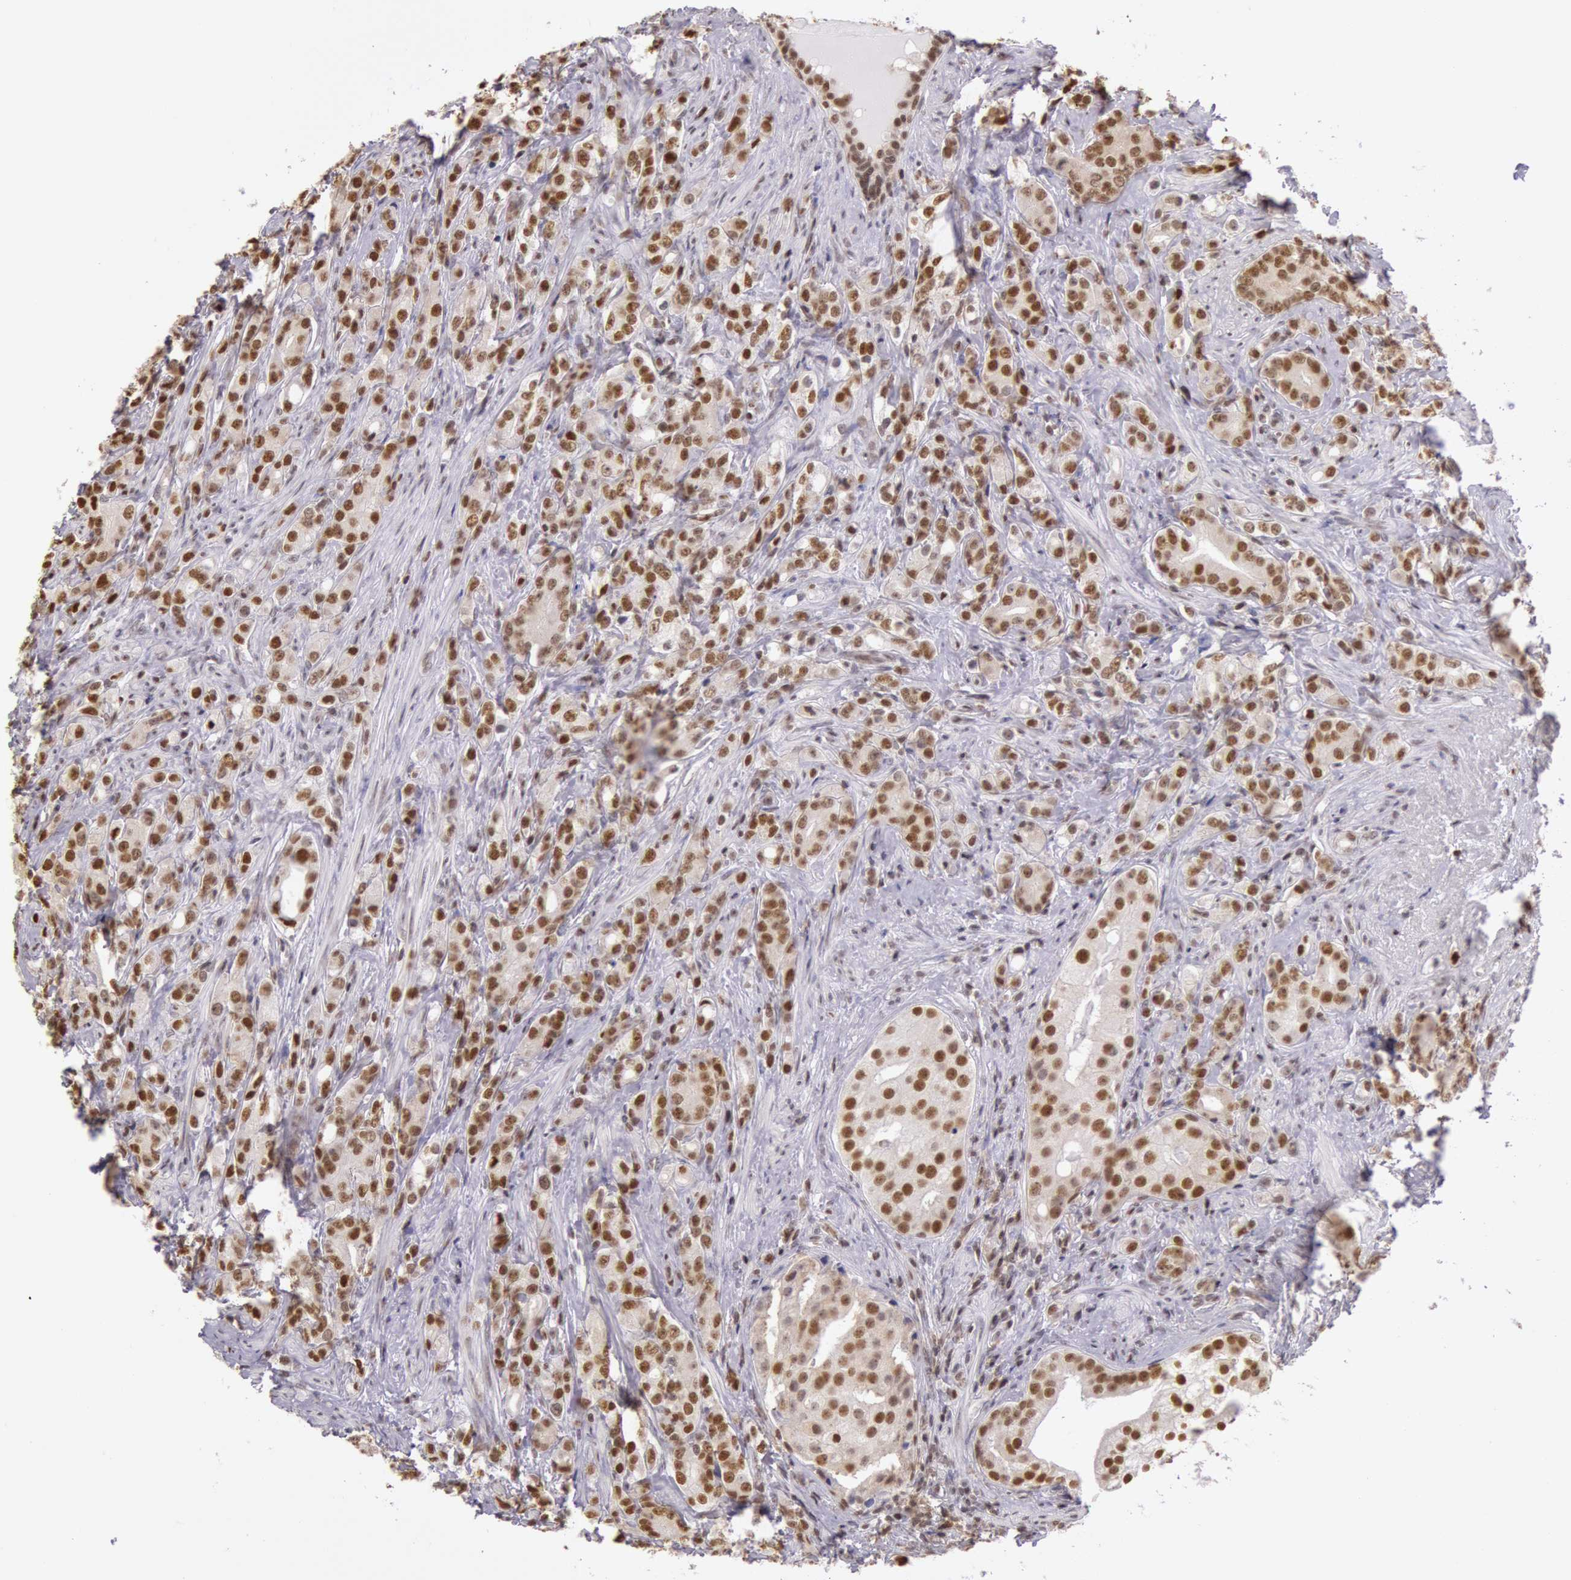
{"staining": {"intensity": "strong", "quantity": ">75%", "location": "nuclear"}, "tissue": "prostate cancer", "cell_type": "Tumor cells", "image_type": "cancer", "snomed": [{"axis": "morphology", "description": "Adenocarcinoma, Medium grade"}, {"axis": "topography", "description": "Prostate"}], "caption": "This micrograph reveals immunohistochemistry staining of prostate cancer (medium-grade adenocarcinoma), with high strong nuclear staining in approximately >75% of tumor cells.", "gene": "ESS2", "patient": {"sex": "male", "age": 59}}